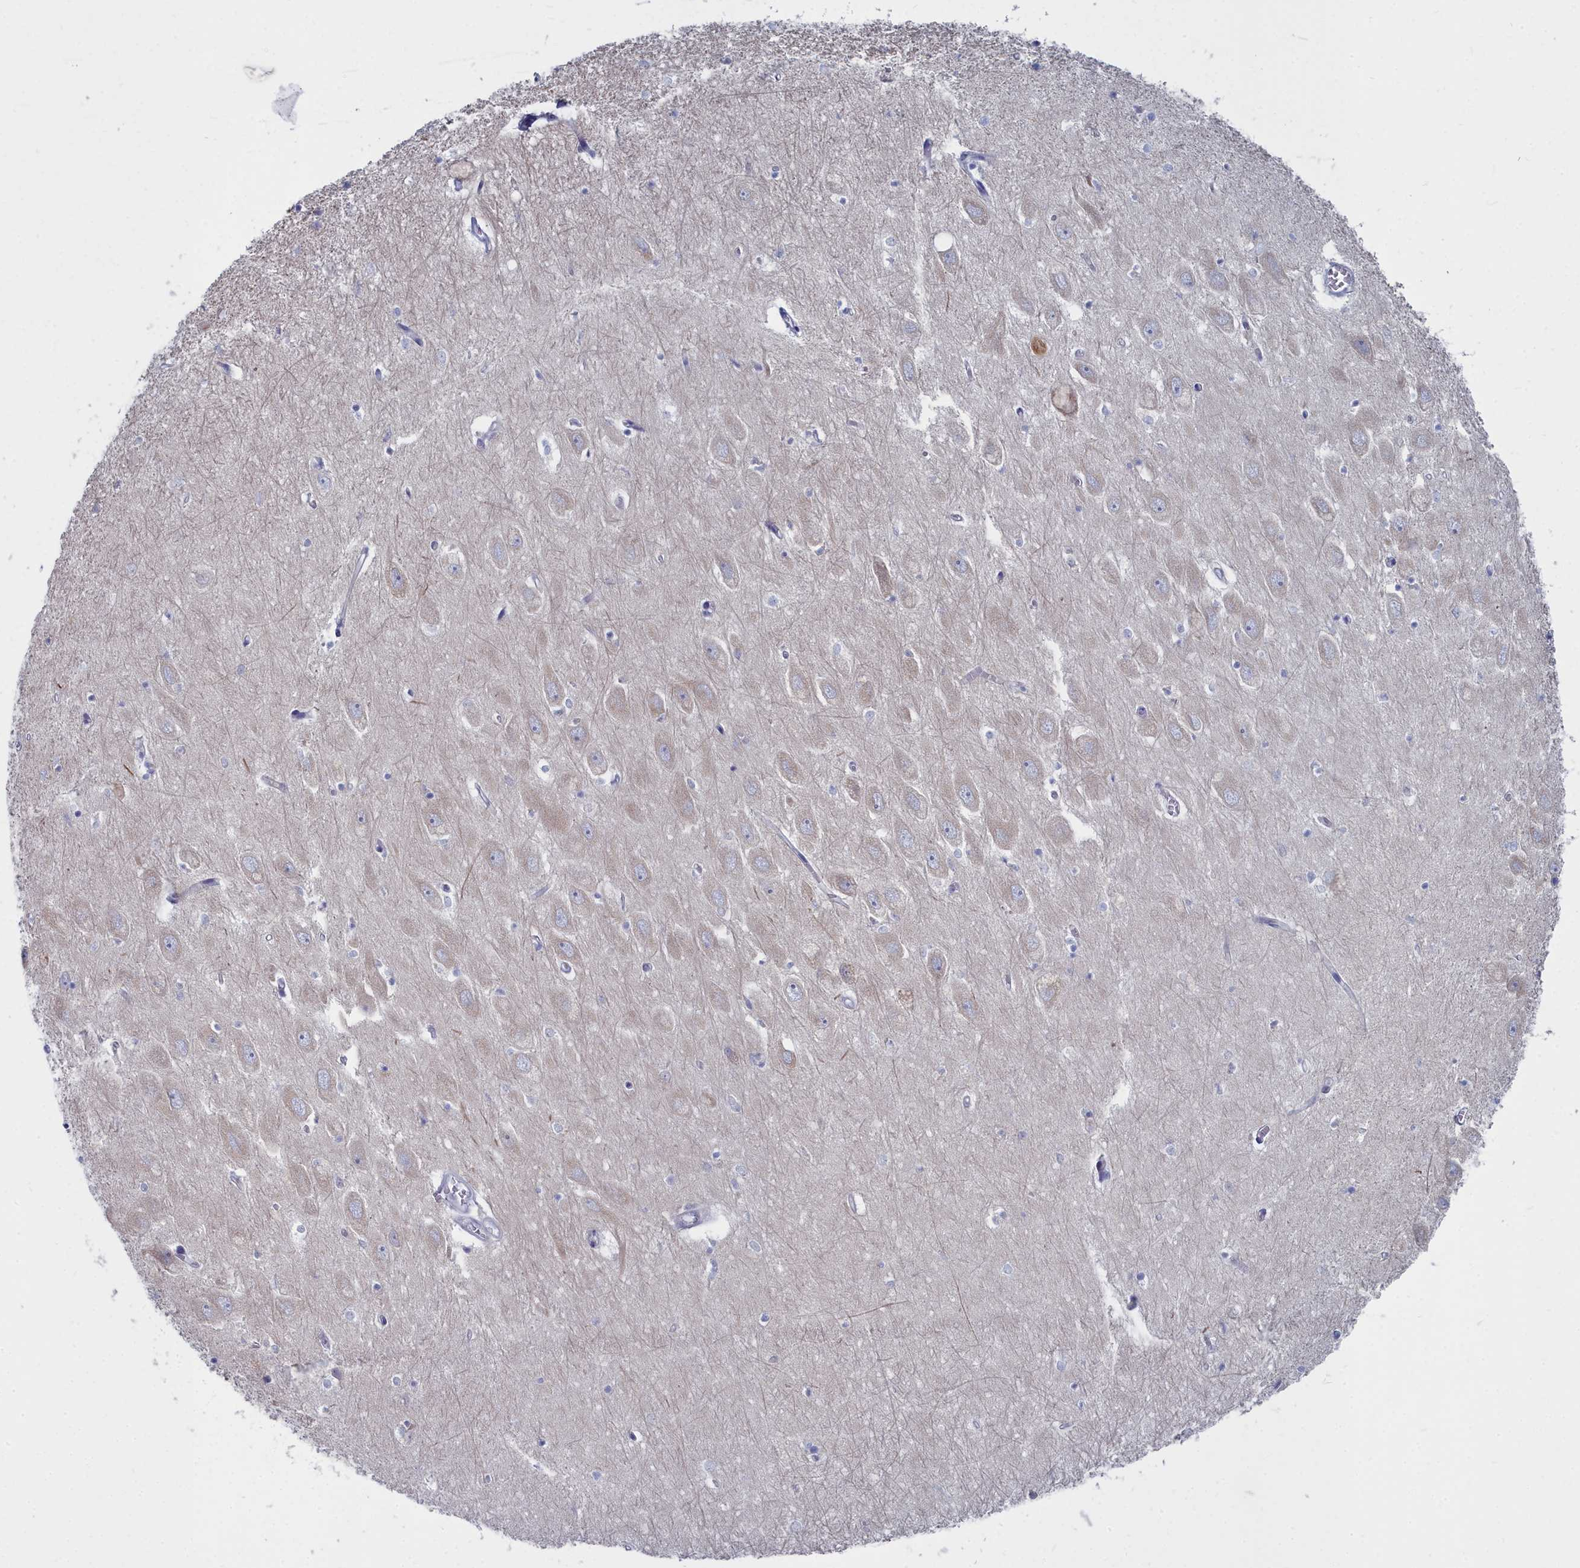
{"staining": {"intensity": "negative", "quantity": "none", "location": "none"}, "tissue": "hippocampus", "cell_type": "Glial cells", "image_type": "normal", "snomed": [{"axis": "morphology", "description": "Normal tissue, NOS"}, {"axis": "topography", "description": "Hippocampus"}], "caption": "Immunohistochemistry histopathology image of unremarkable hippocampus stained for a protein (brown), which shows no positivity in glial cells.", "gene": "CCDC149", "patient": {"sex": "female", "age": 64}}